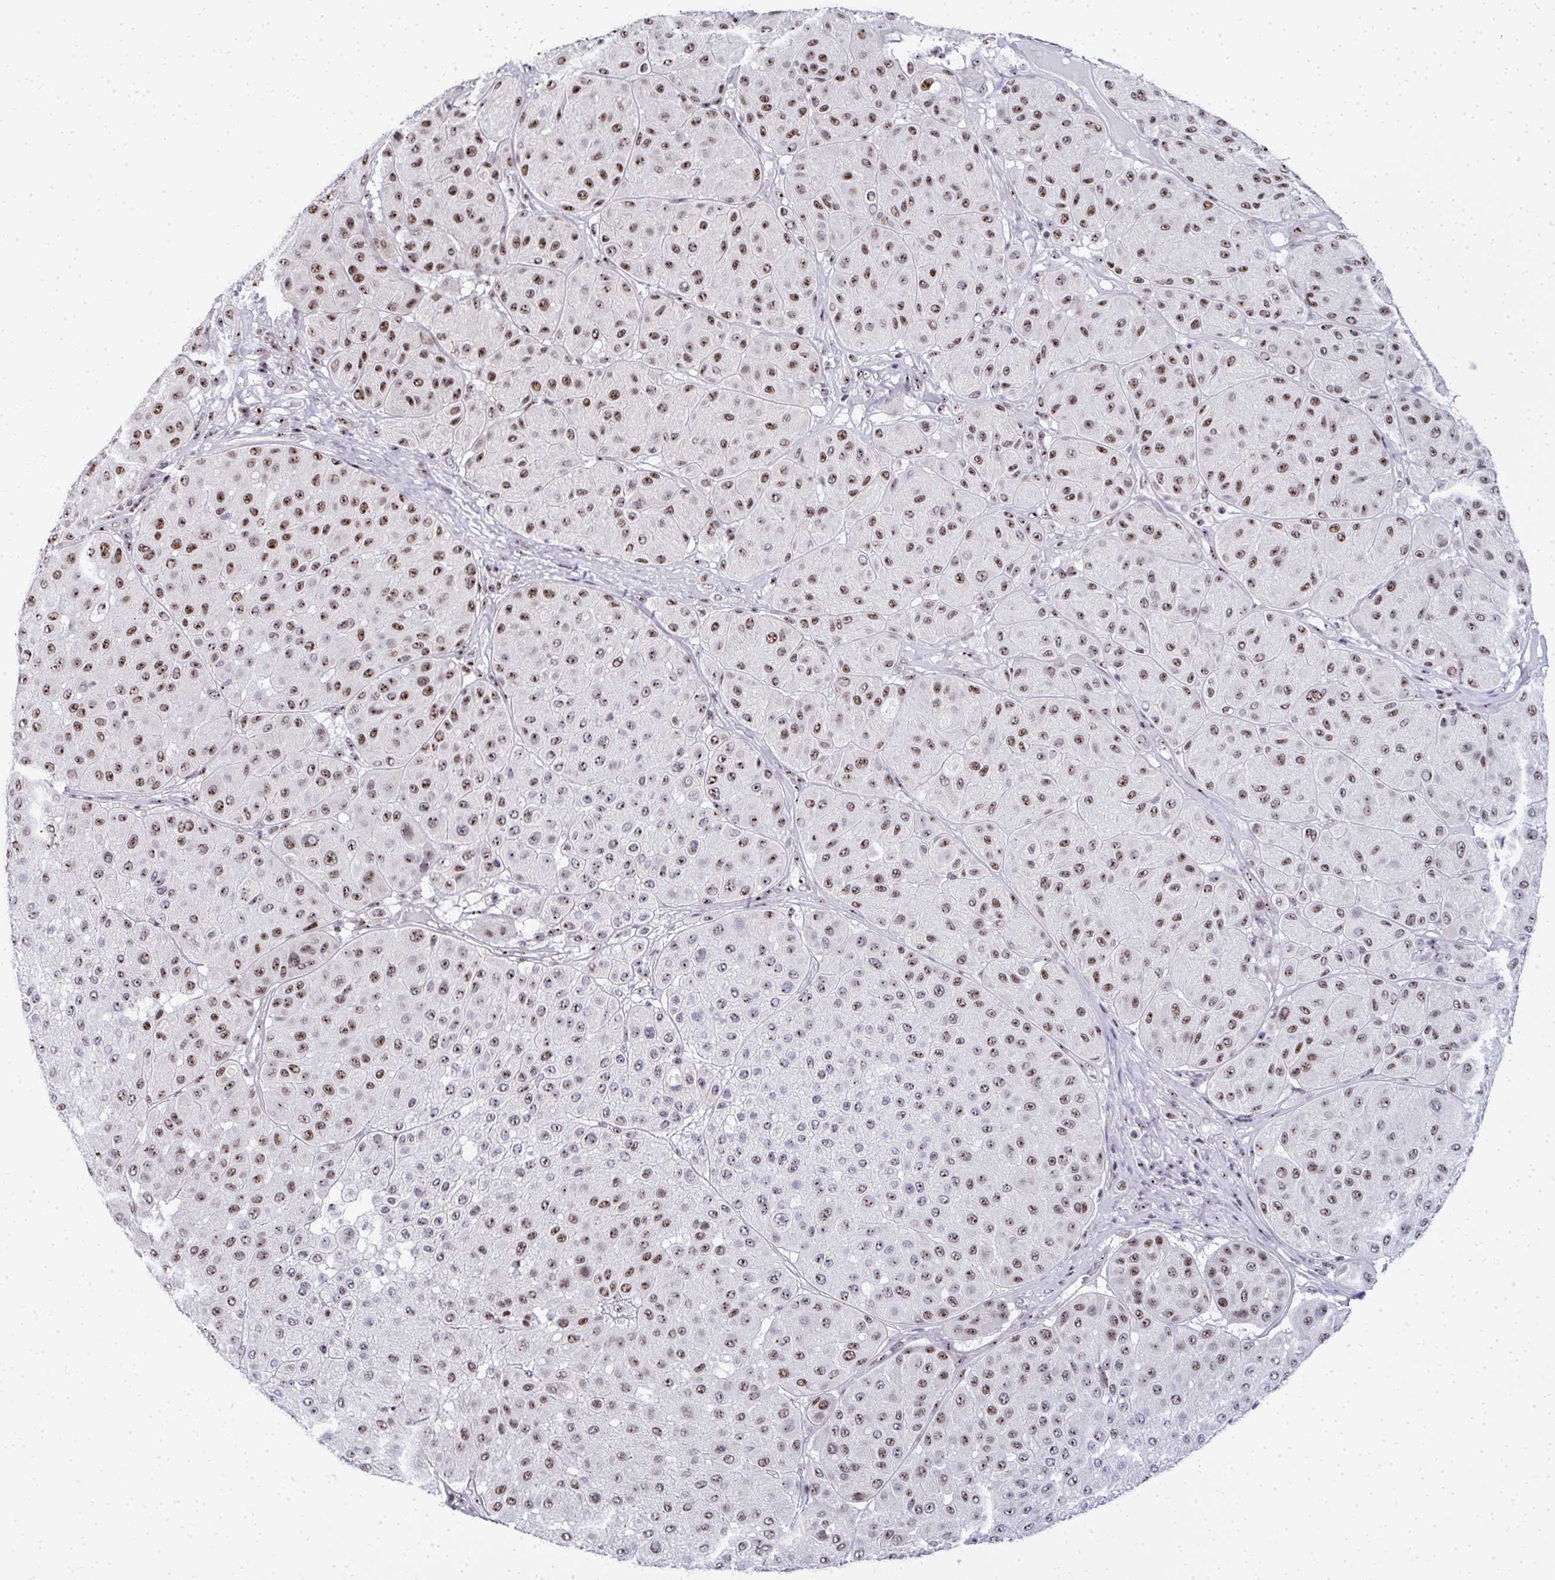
{"staining": {"intensity": "moderate", "quantity": ">75%", "location": "nuclear"}, "tissue": "melanoma", "cell_type": "Tumor cells", "image_type": "cancer", "snomed": [{"axis": "morphology", "description": "Malignant melanoma, Metastatic site"}, {"axis": "topography", "description": "Smooth muscle"}], "caption": "The histopathology image displays a brown stain indicating the presence of a protein in the nuclear of tumor cells in melanoma. (IHC, brightfield microscopy, high magnification).", "gene": "SIRT7", "patient": {"sex": "male", "age": 41}}